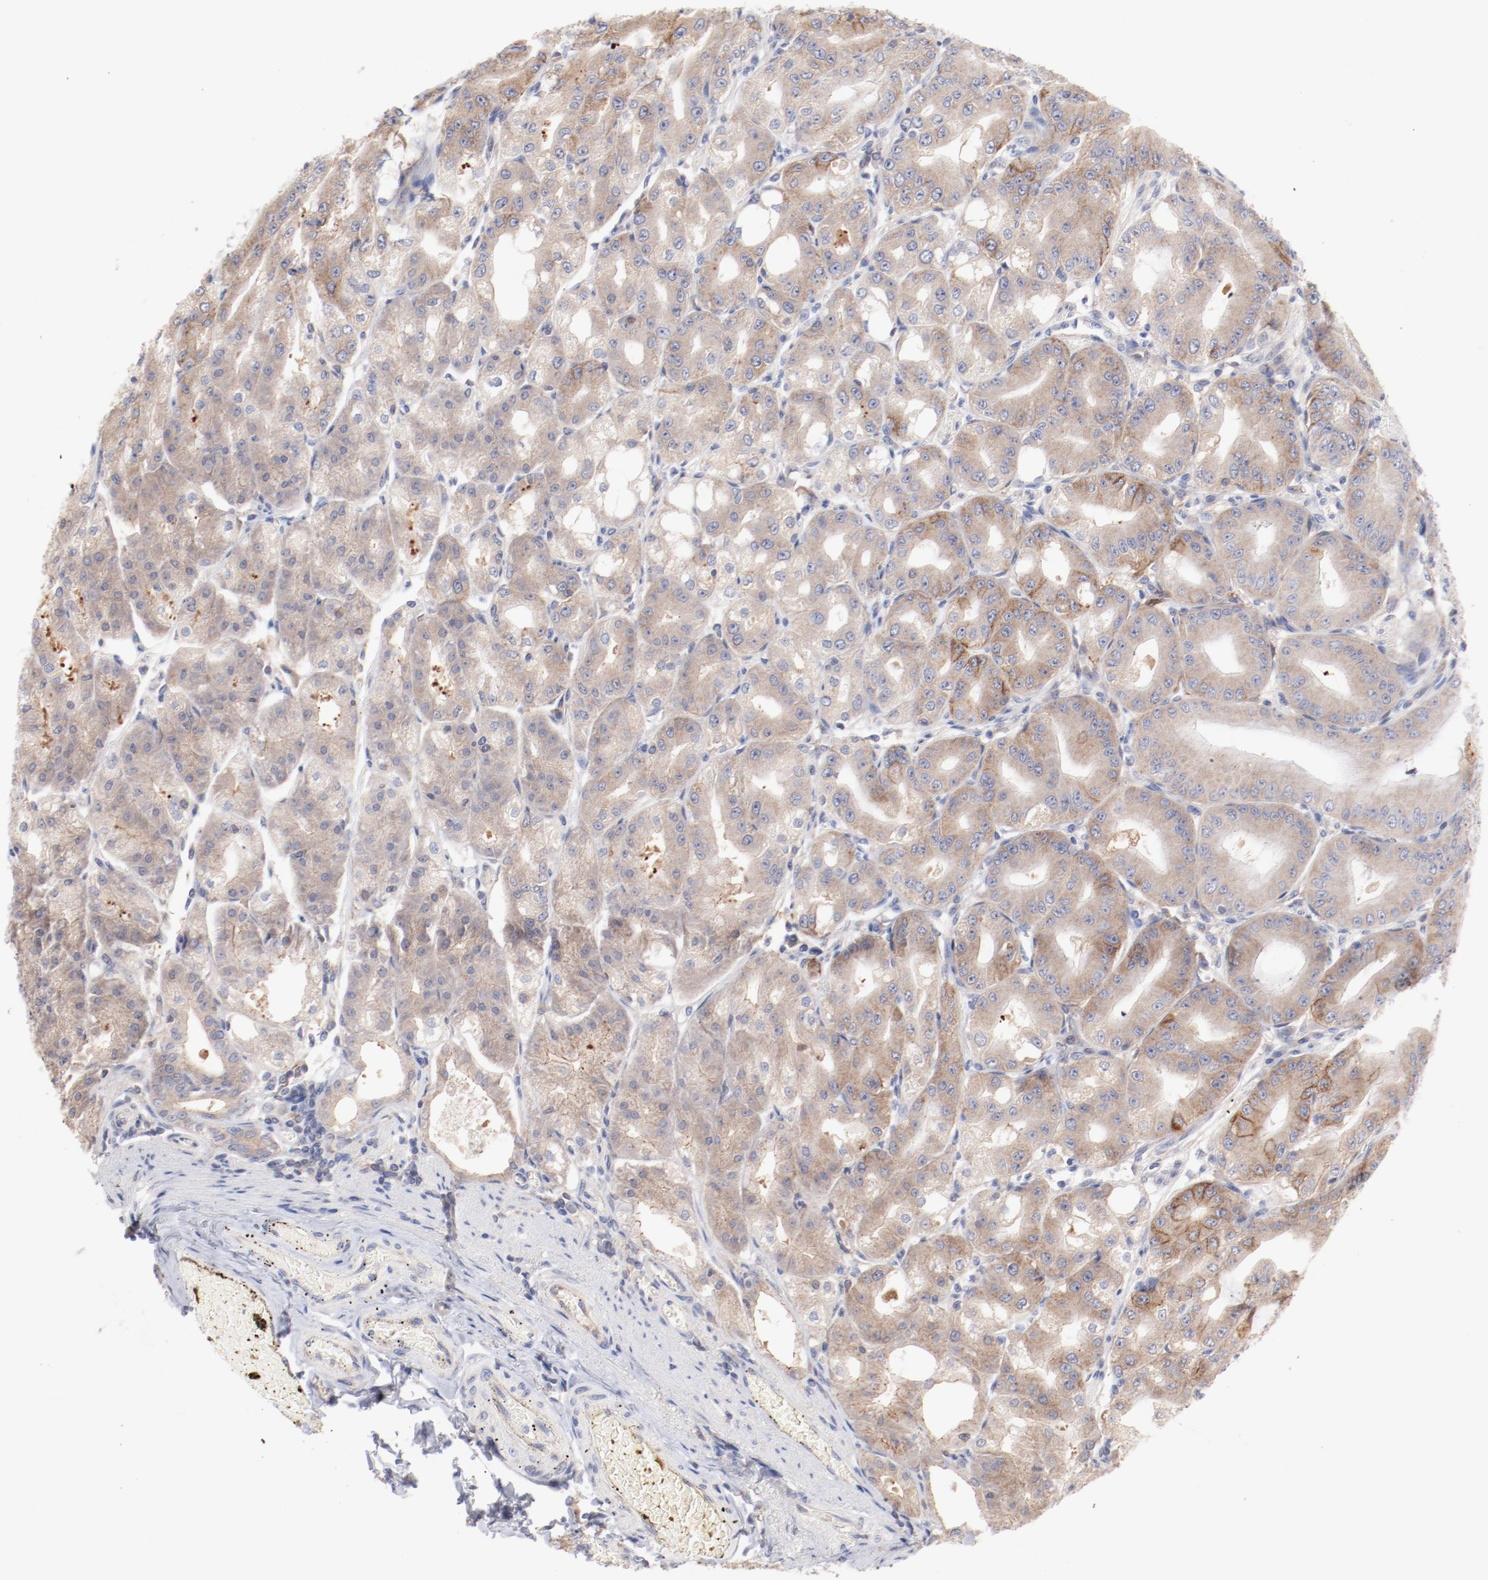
{"staining": {"intensity": "weak", "quantity": ">75%", "location": "cytoplasmic/membranous"}, "tissue": "stomach", "cell_type": "Glandular cells", "image_type": "normal", "snomed": [{"axis": "morphology", "description": "Normal tissue, NOS"}, {"axis": "topography", "description": "Stomach, lower"}], "caption": "DAB immunohistochemical staining of unremarkable stomach displays weak cytoplasmic/membranous protein positivity in about >75% of glandular cells. Using DAB (brown) and hematoxylin (blue) stains, captured at high magnification using brightfield microscopy.", "gene": "SETD3", "patient": {"sex": "male", "age": 71}}